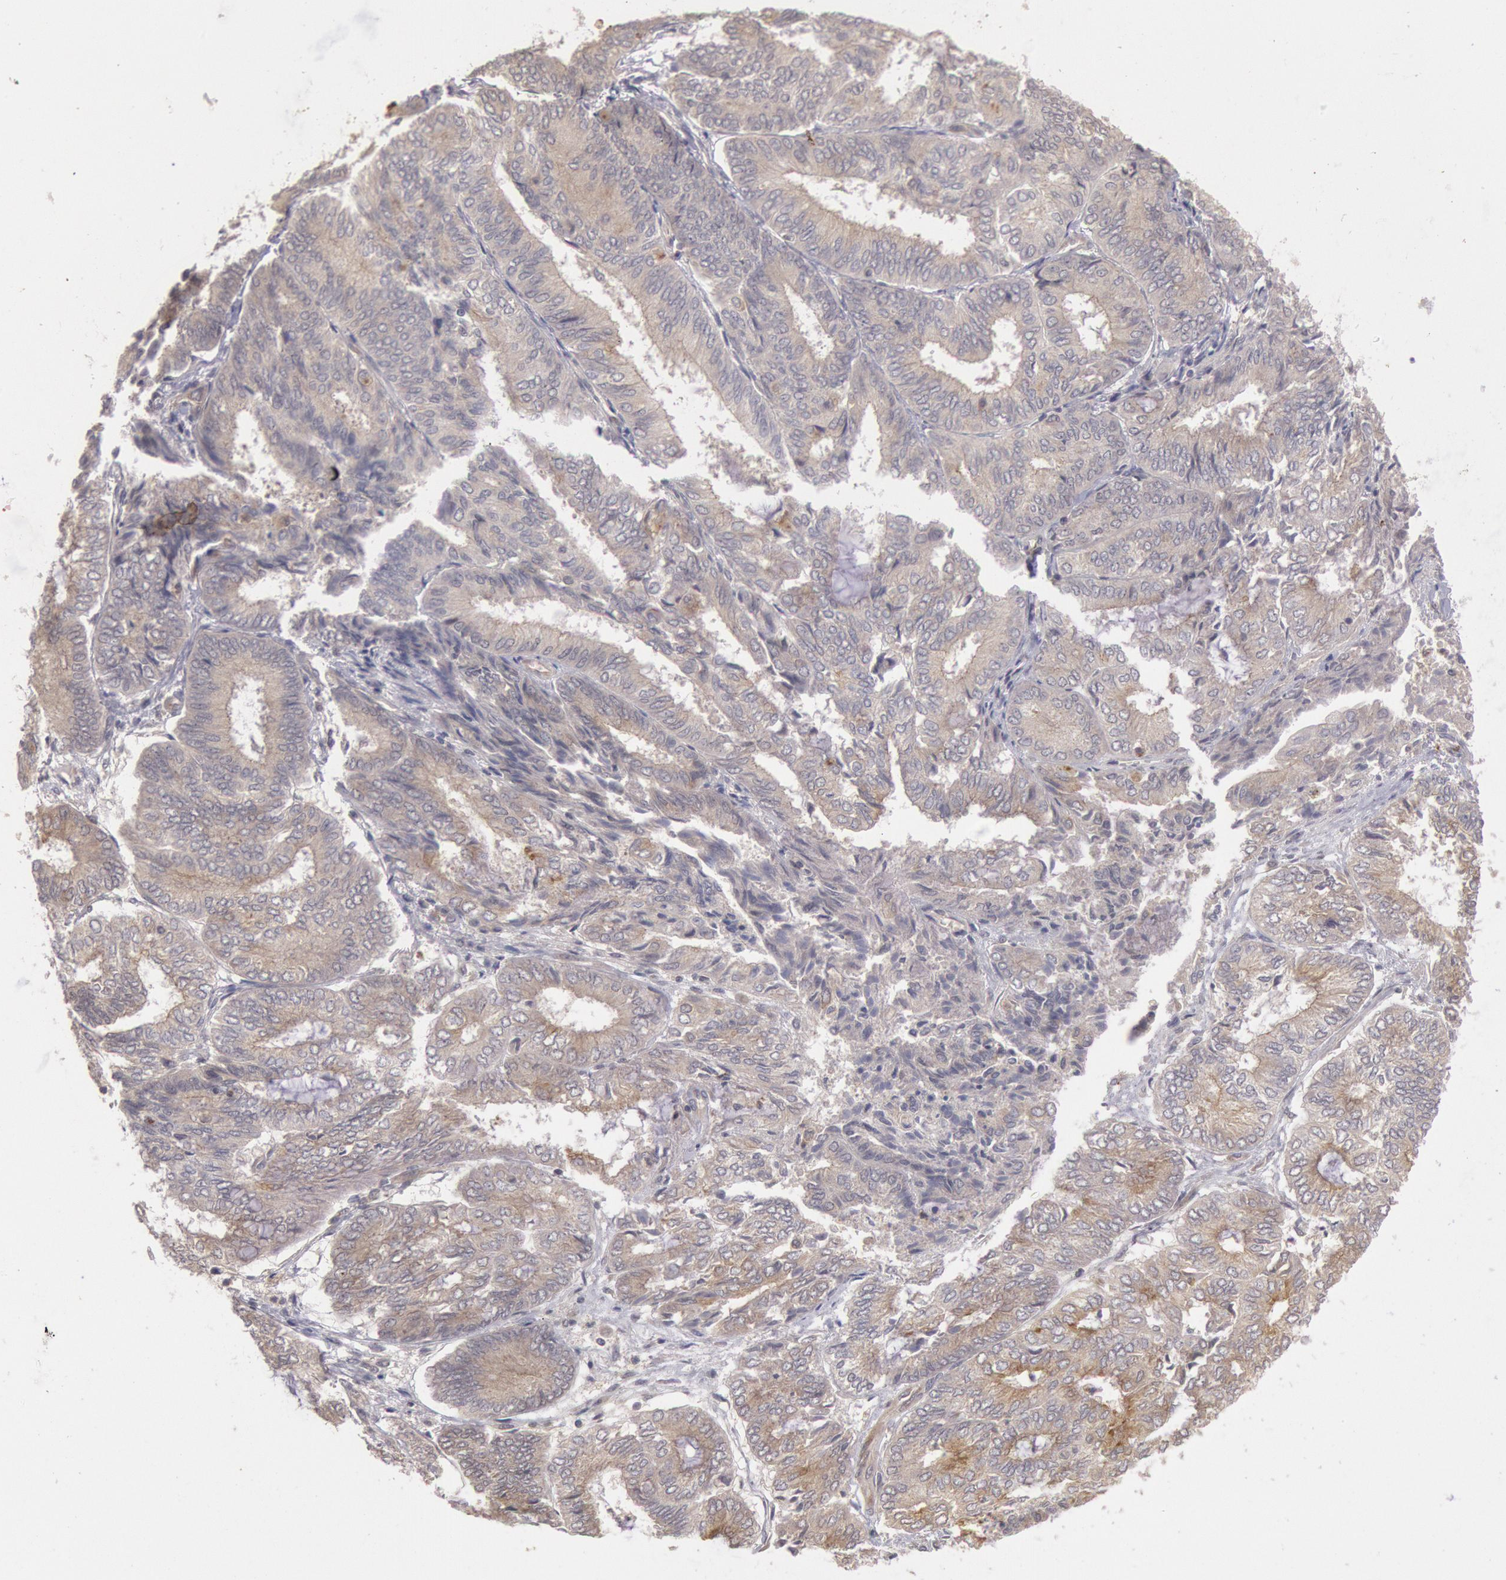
{"staining": {"intensity": "moderate", "quantity": "25%-75%", "location": "cytoplasmic/membranous"}, "tissue": "endometrial cancer", "cell_type": "Tumor cells", "image_type": "cancer", "snomed": [{"axis": "morphology", "description": "Adenocarcinoma, NOS"}, {"axis": "topography", "description": "Endometrium"}], "caption": "Endometrial cancer tissue exhibits moderate cytoplasmic/membranous positivity in about 25%-75% of tumor cells, visualized by immunohistochemistry. The protein is shown in brown color, while the nuclei are stained blue.", "gene": "PLA2G6", "patient": {"sex": "female", "age": 59}}